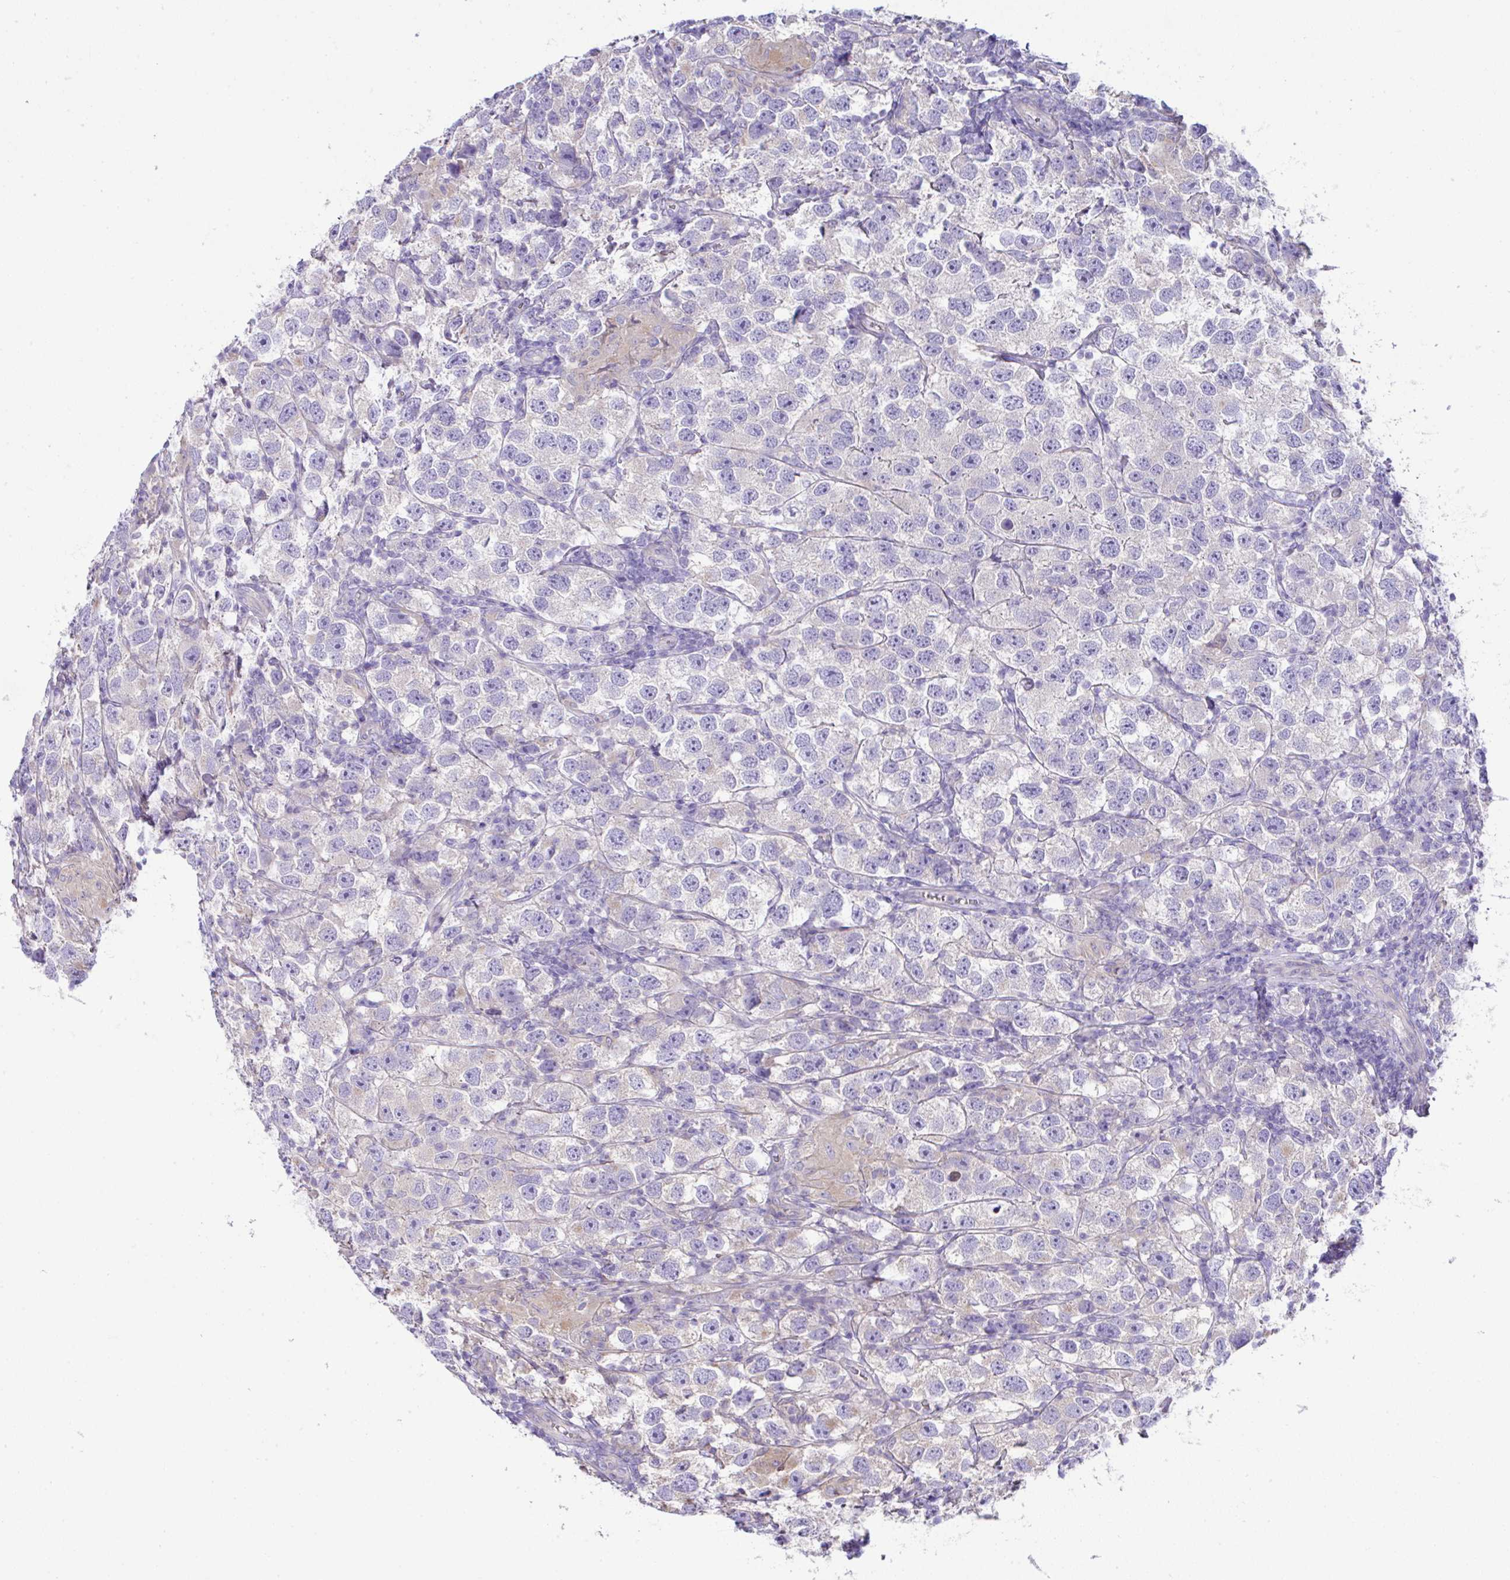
{"staining": {"intensity": "negative", "quantity": "none", "location": "none"}, "tissue": "testis cancer", "cell_type": "Tumor cells", "image_type": "cancer", "snomed": [{"axis": "morphology", "description": "Seminoma, NOS"}, {"axis": "topography", "description": "Testis"}], "caption": "The image displays no significant positivity in tumor cells of testis cancer (seminoma).", "gene": "OR4P4", "patient": {"sex": "male", "age": 26}}